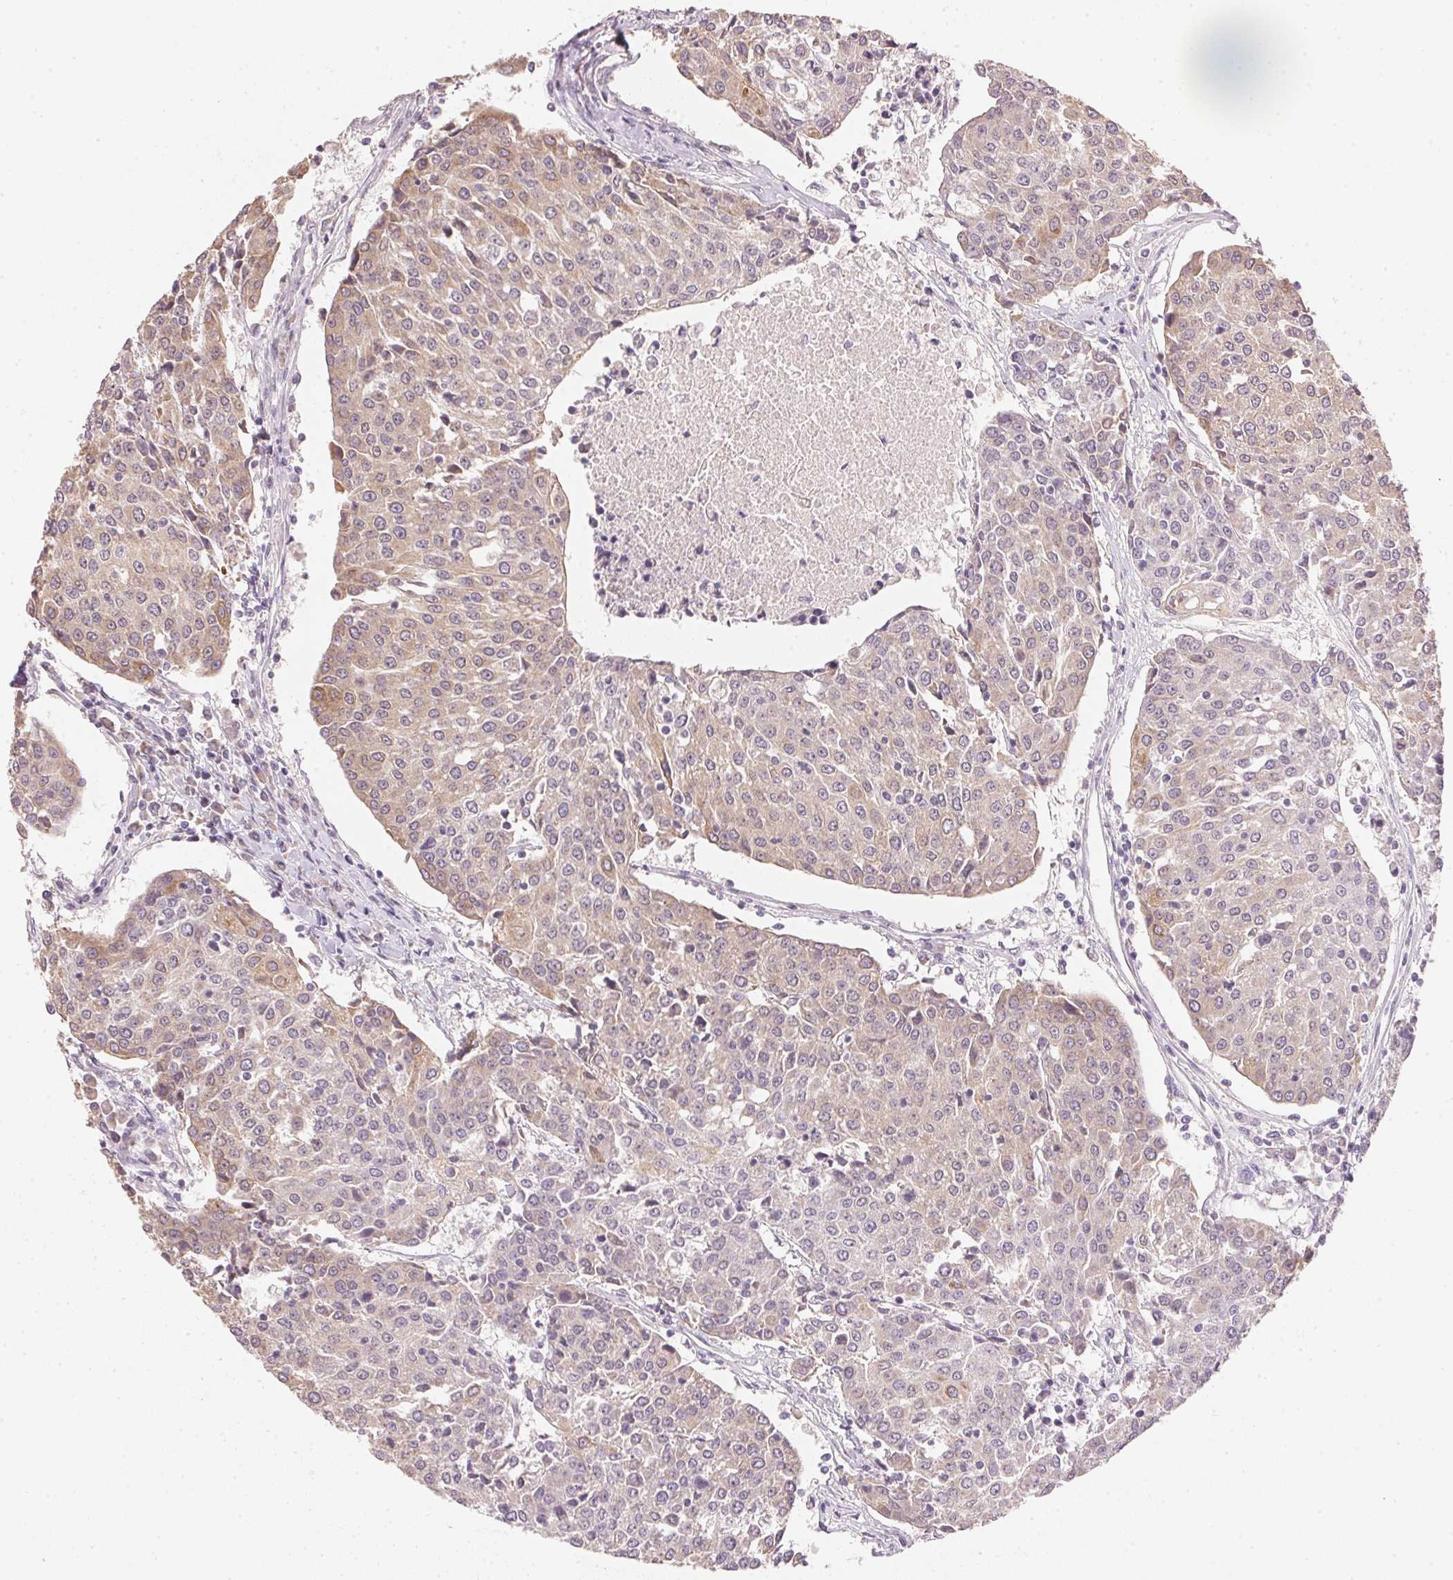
{"staining": {"intensity": "weak", "quantity": "25%-75%", "location": "cytoplasmic/membranous"}, "tissue": "urothelial cancer", "cell_type": "Tumor cells", "image_type": "cancer", "snomed": [{"axis": "morphology", "description": "Urothelial carcinoma, High grade"}, {"axis": "topography", "description": "Urinary bladder"}], "caption": "IHC (DAB (3,3'-diaminobenzidine)) staining of urothelial cancer displays weak cytoplasmic/membranous protein positivity in approximately 25%-75% of tumor cells.", "gene": "DHCR24", "patient": {"sex": "female", "age": 85}}